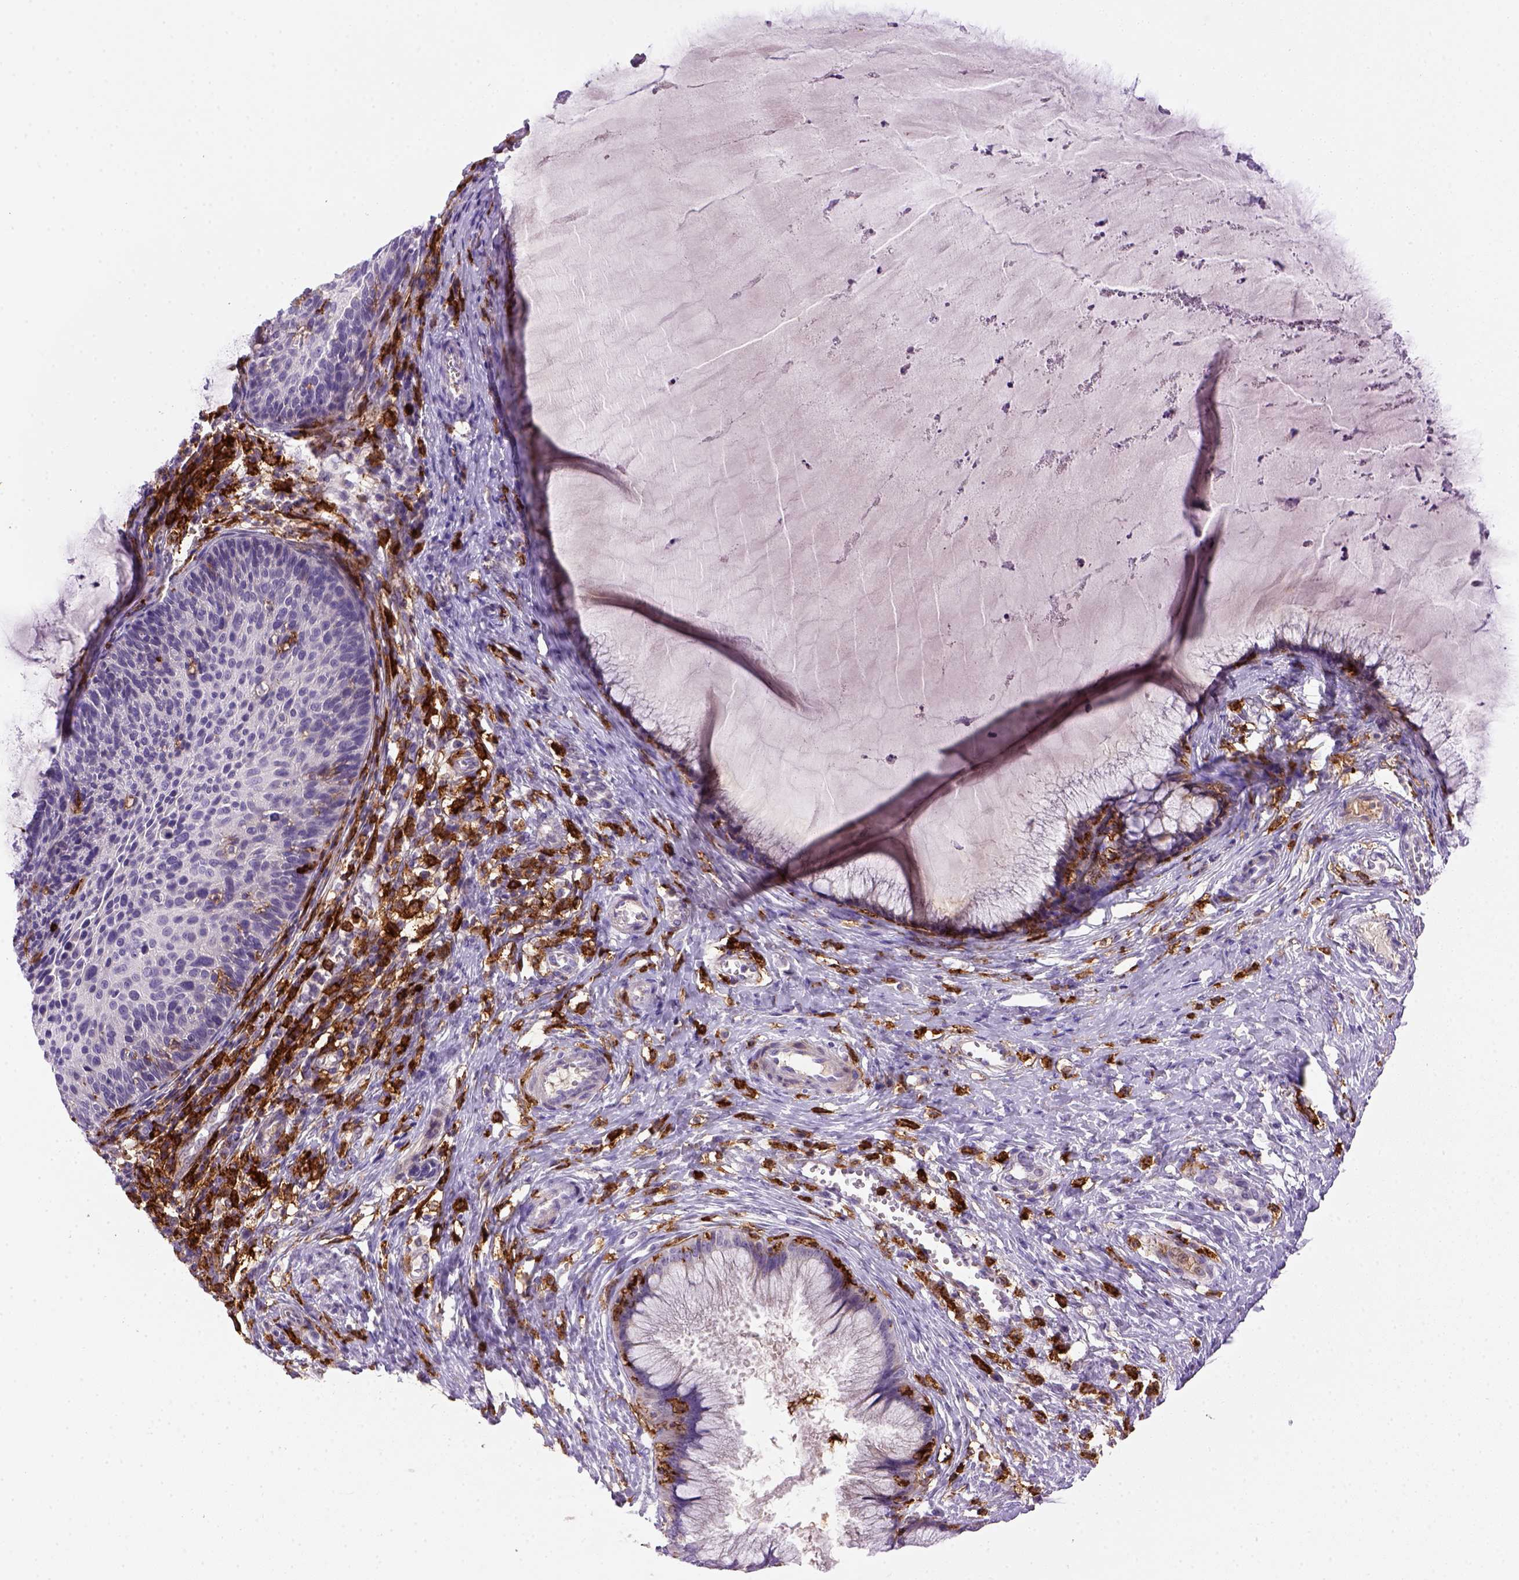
{"staining": {"intensity": "negative", "quantity": "none", "location": "none"}, "tissue": "cervical cancer", "cell_type": "Tumor cells", "image_type": "cancer", "snomed": [{"axis": "morphology", "description": "Squamous cell carcinoma, NOS"}, {"axis": "topography", "description": "Cervix"}], "caption": "Tumor cells are negative for brown protein staining in cervical cancer. The staining was performed using DAB to visualize the protein expression in brown, while the nuclei were stained in blue with hematoxylin (Magnification: 20x).", "gene": "CD14", "patient": {"sex": "female", "age": 36}}